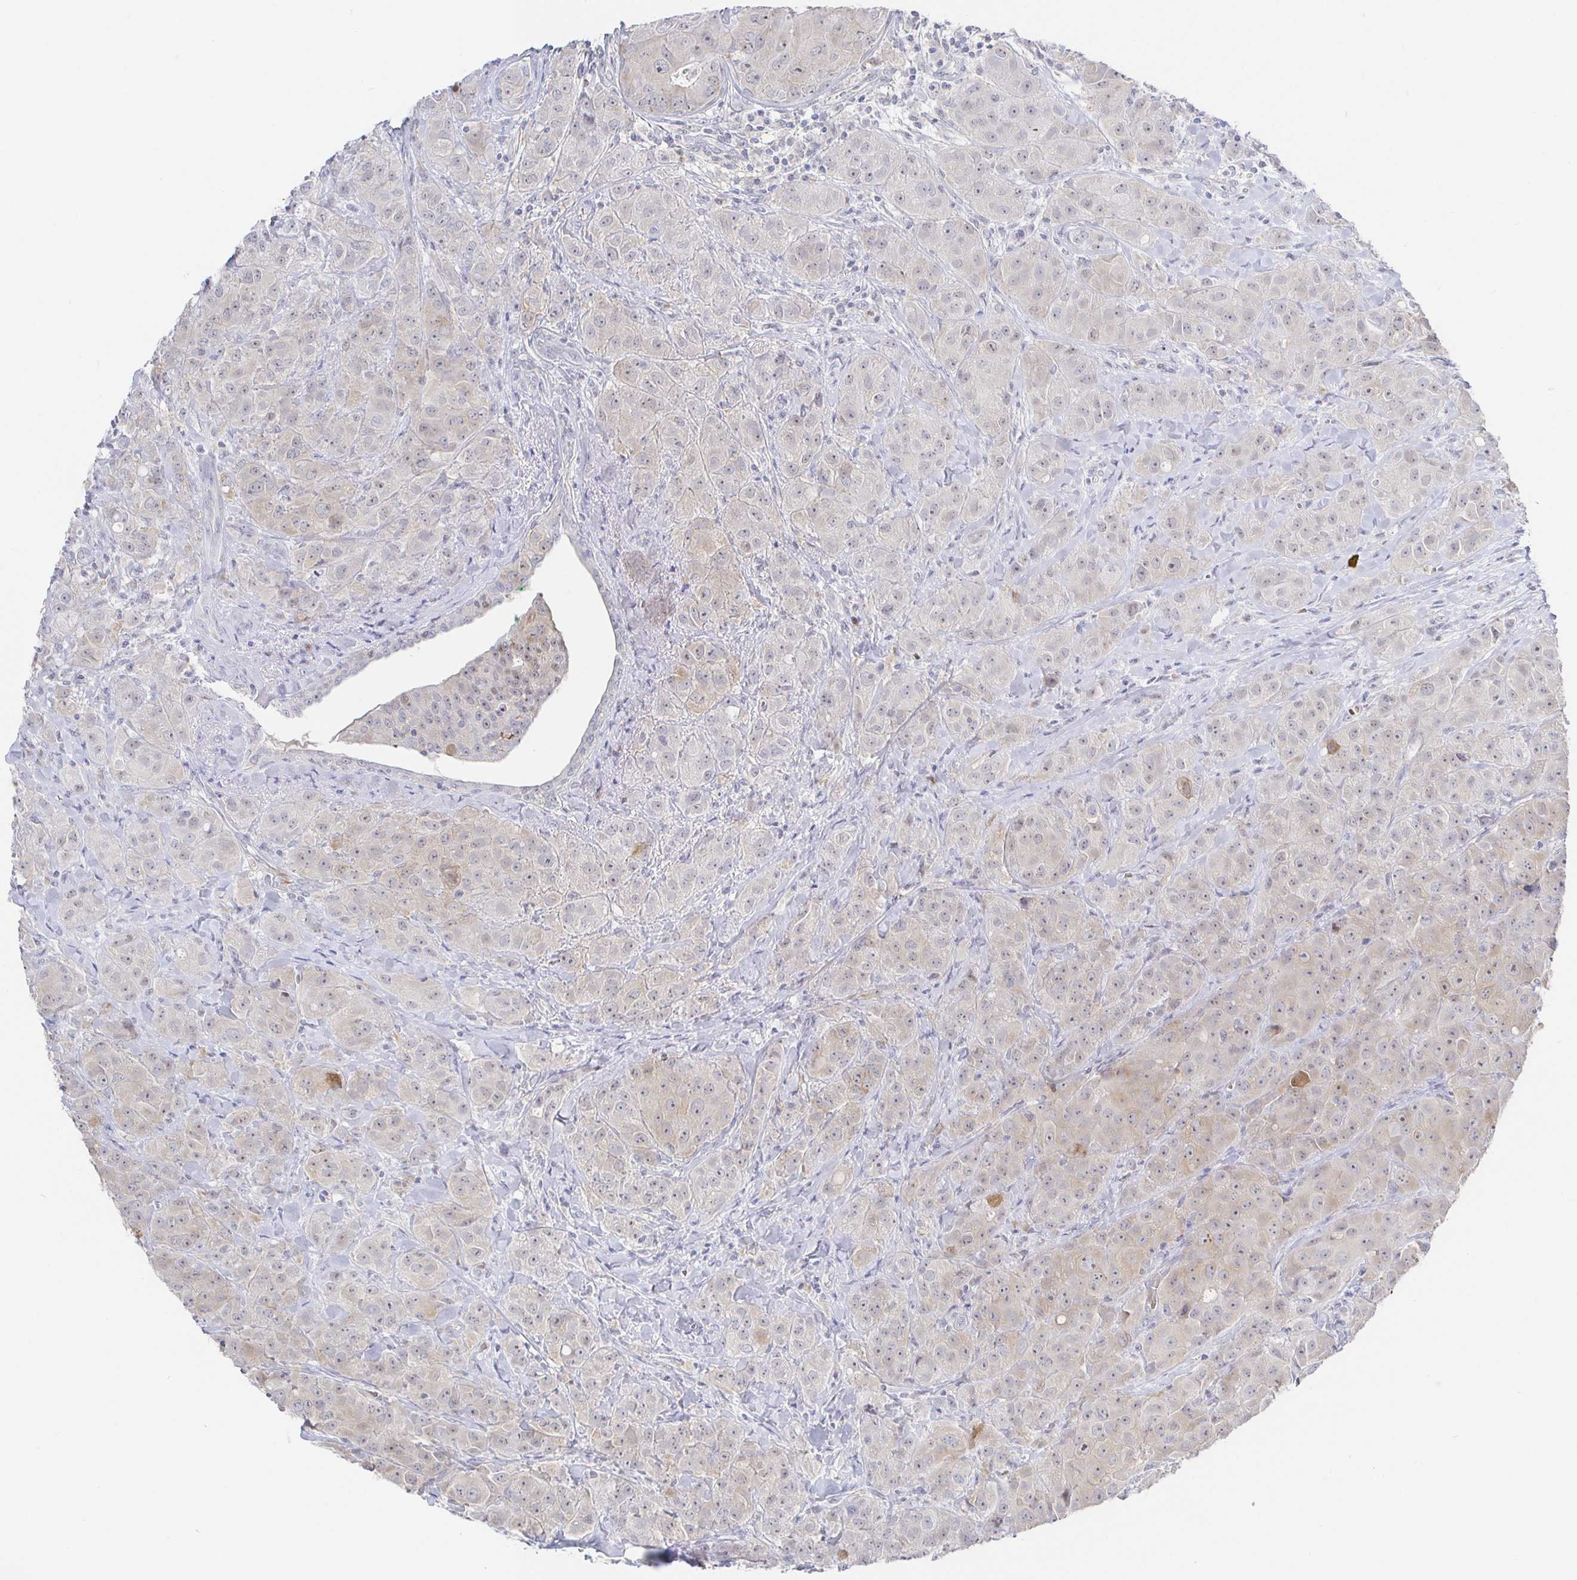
{"staining": {"intensity": "weak", "quantity": "<25%", "location": "nuclear"}, "tissue": "breast cancer", "cell_type": "Tumor cells", "image_type": "cancer", "snomed": [{"axis": "morphology", "description": "Normal tissue, NOS"}, {"axis": "morphology", "description": "Duct carcinoma"}, {"axis": "topography", "description": "Breast"}], "caption": "Breast cancer (invasive ductal carcinoma) was stained to show a protein in brown. There is no significant staining in tumor cells.", "gene": "LRRC23", "patient": {"sex": "female", "age": 43}}